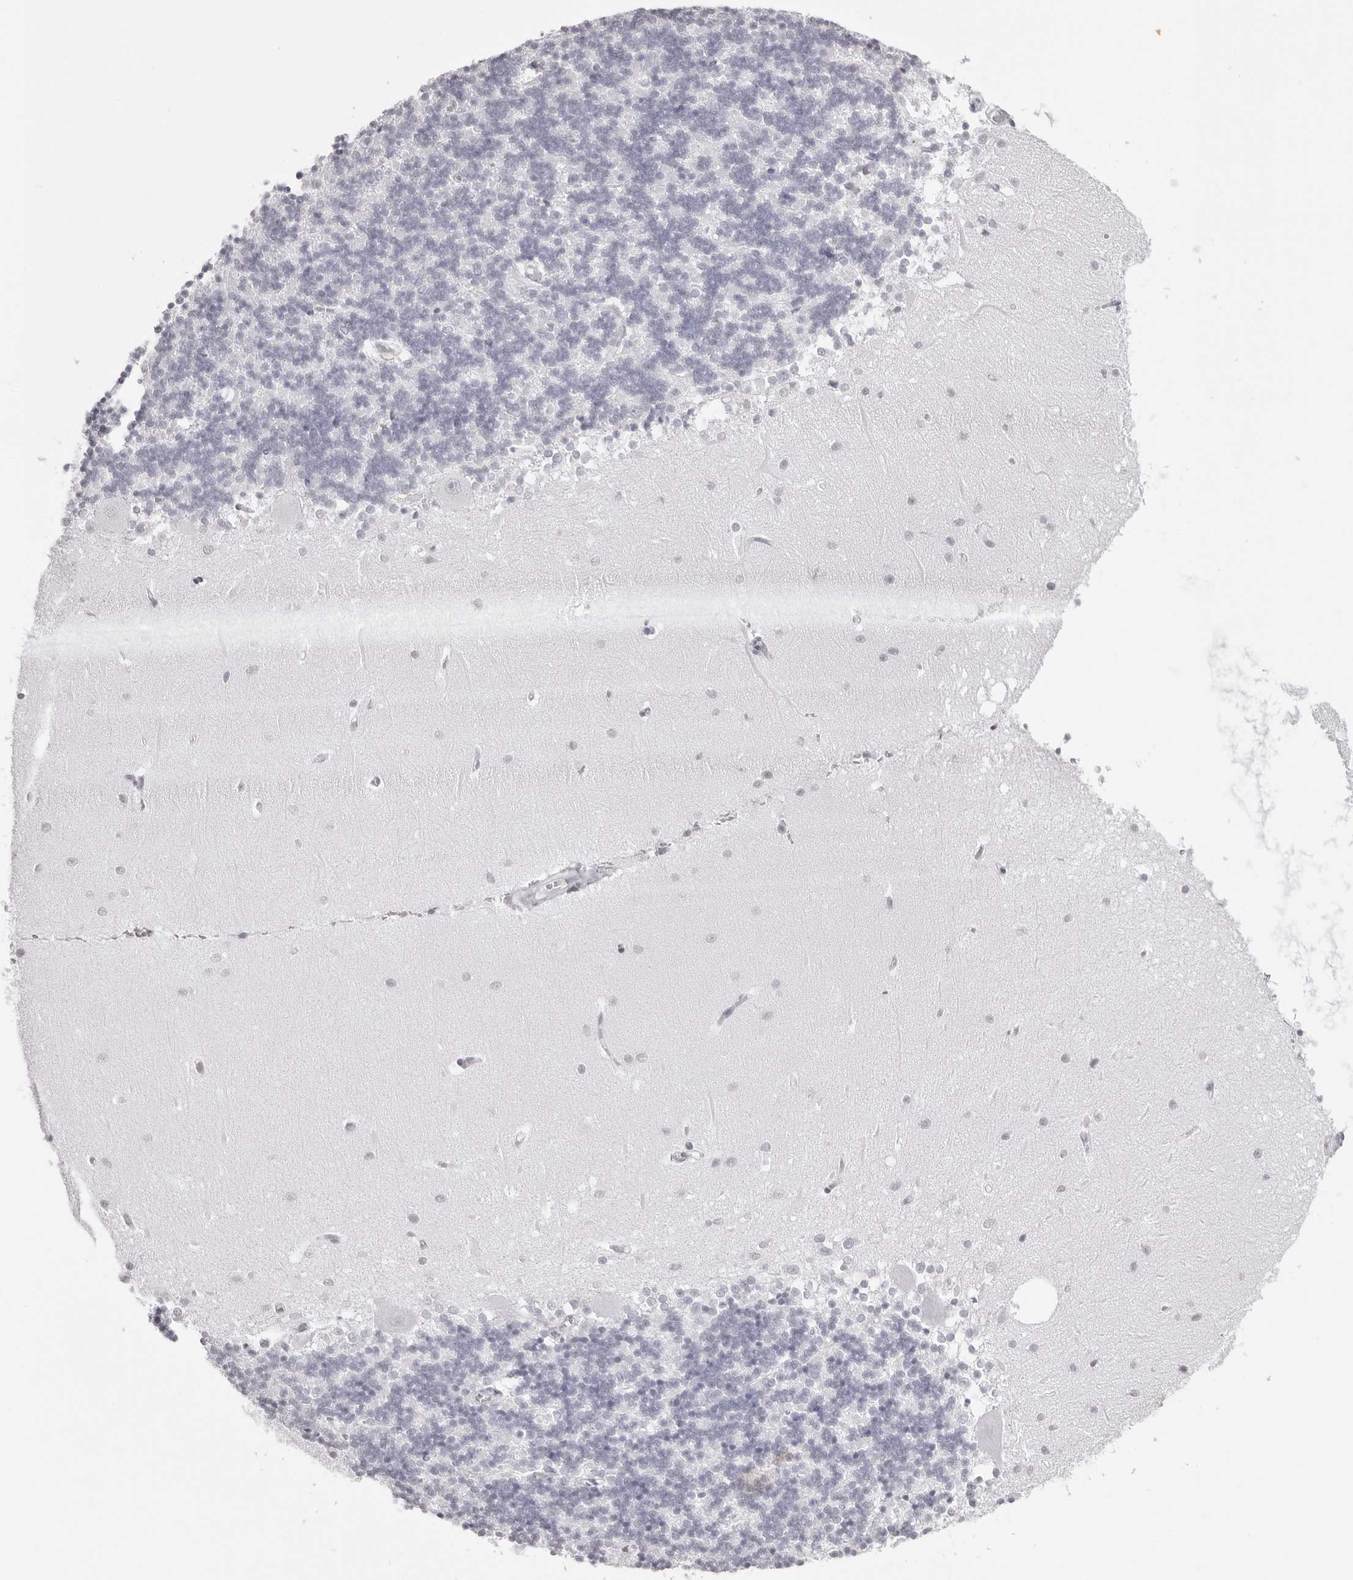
{"staining": {"intensity": "negative", "quantity": "none", "location": "none"}, "tissue": "cerebellum", "cell_type": "Cells in granular layer", "image_type": "normal", "snomed": [{"axis": "morphology", "description": "Normal tissue, NOS"}, {"axis": "topography", "description": "Cerebellum"}], "caption": "Immunohistochemistry (IHC) of unremarkable human cerebellum demonstrates no expression in cells in granular layer.", "gene": "CST5", "patient": {"sex": "male", "age": 37}}